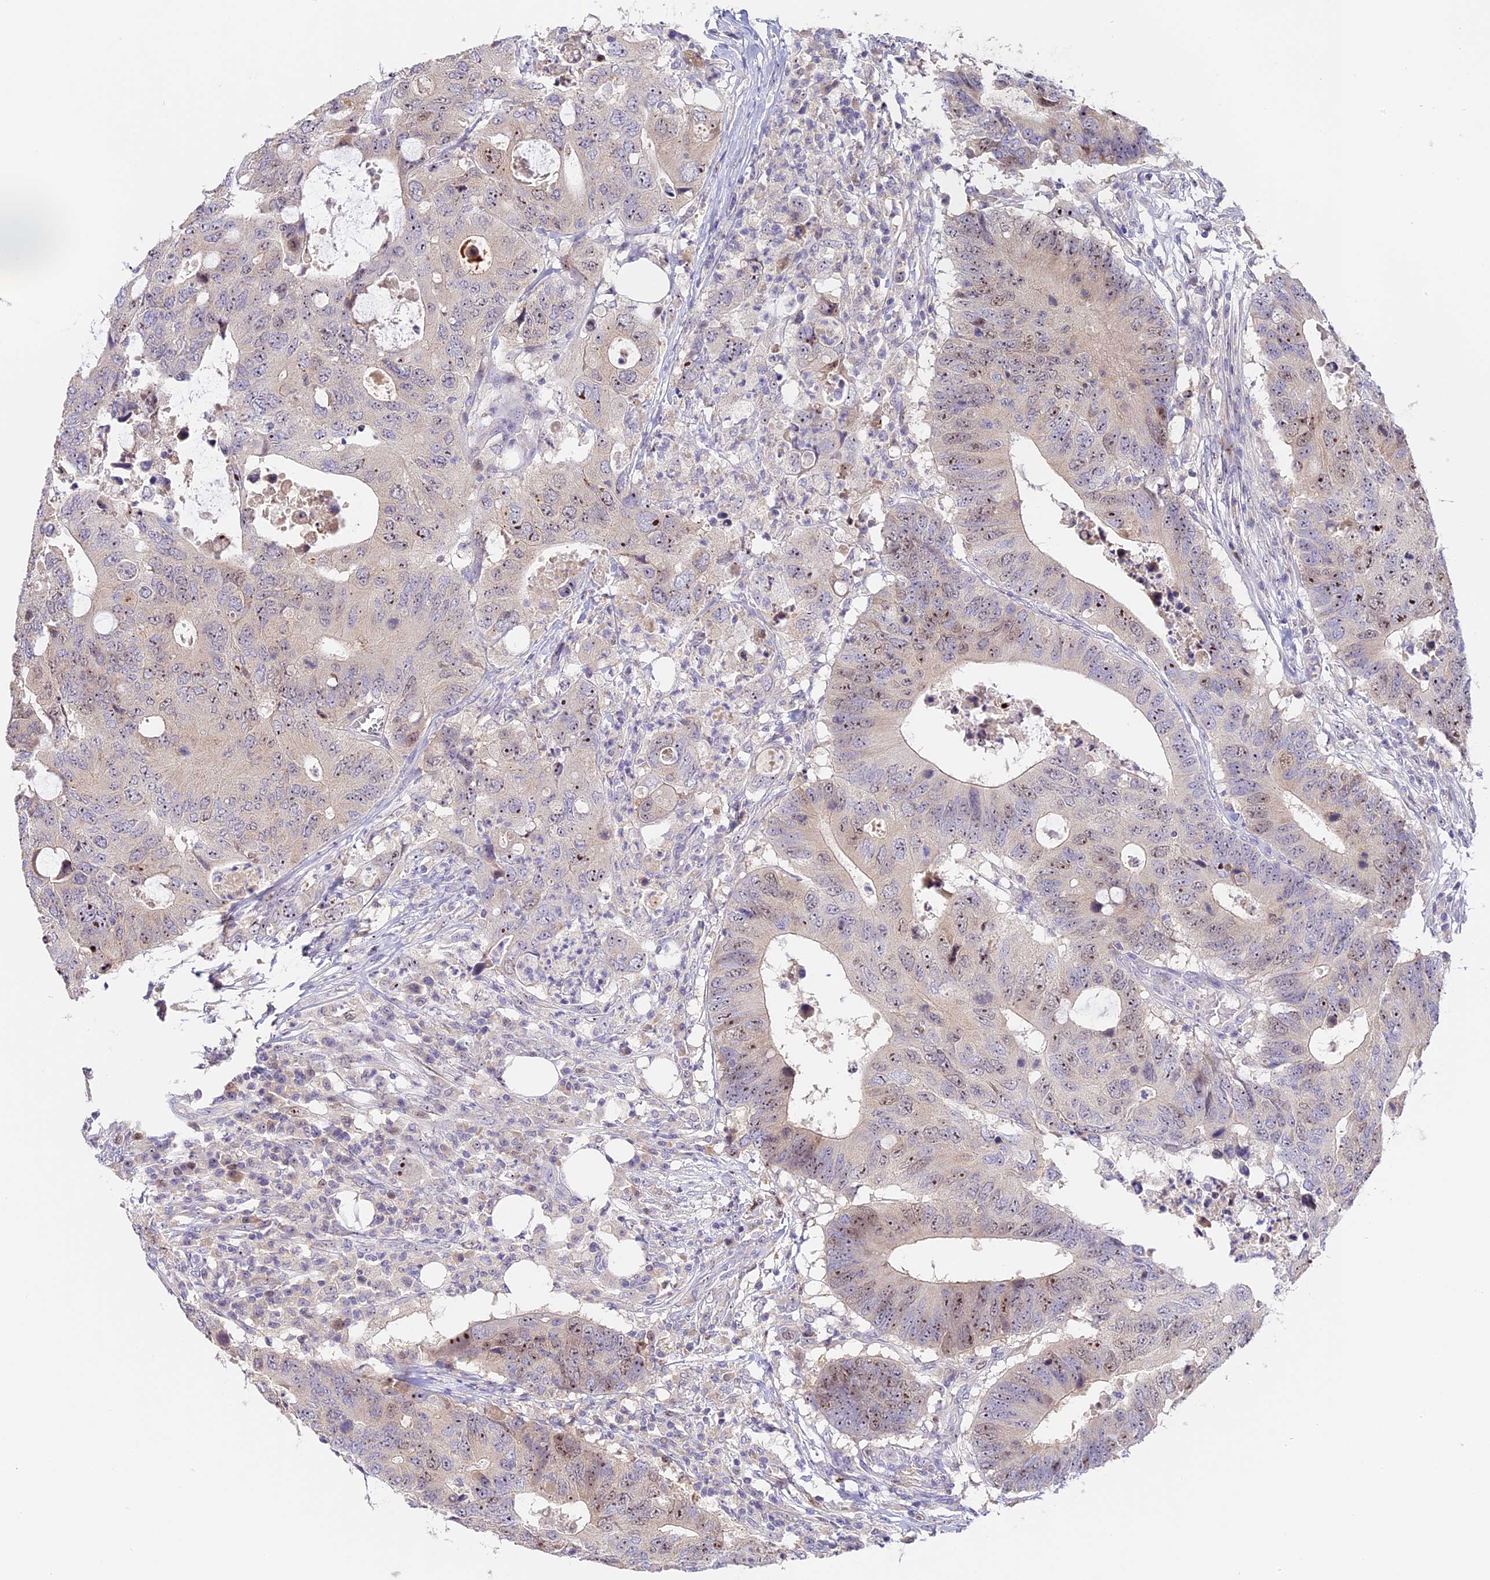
{"staining": {"intensity": "moderate", "quantity": "25%-75%", "location": "nuclear"}, "tissue": "colorectal cancer", "cell_type": "Tumor cells", "image_type": "cancer", "snomed": [{"axis": "morphology", "description": "Adenocarcinoma, NOS"}, {"axis": "topography", "description": "Colon"}], "caption": "An image showing moderate nuclear positivity in about 25%-75% of tumor cells in colorectal cancer (adenocarcinoma), as visualized by brown immunohistochemical staining.", "gene": "RAD51", "patient": {"sex": "male", "age": 71}}